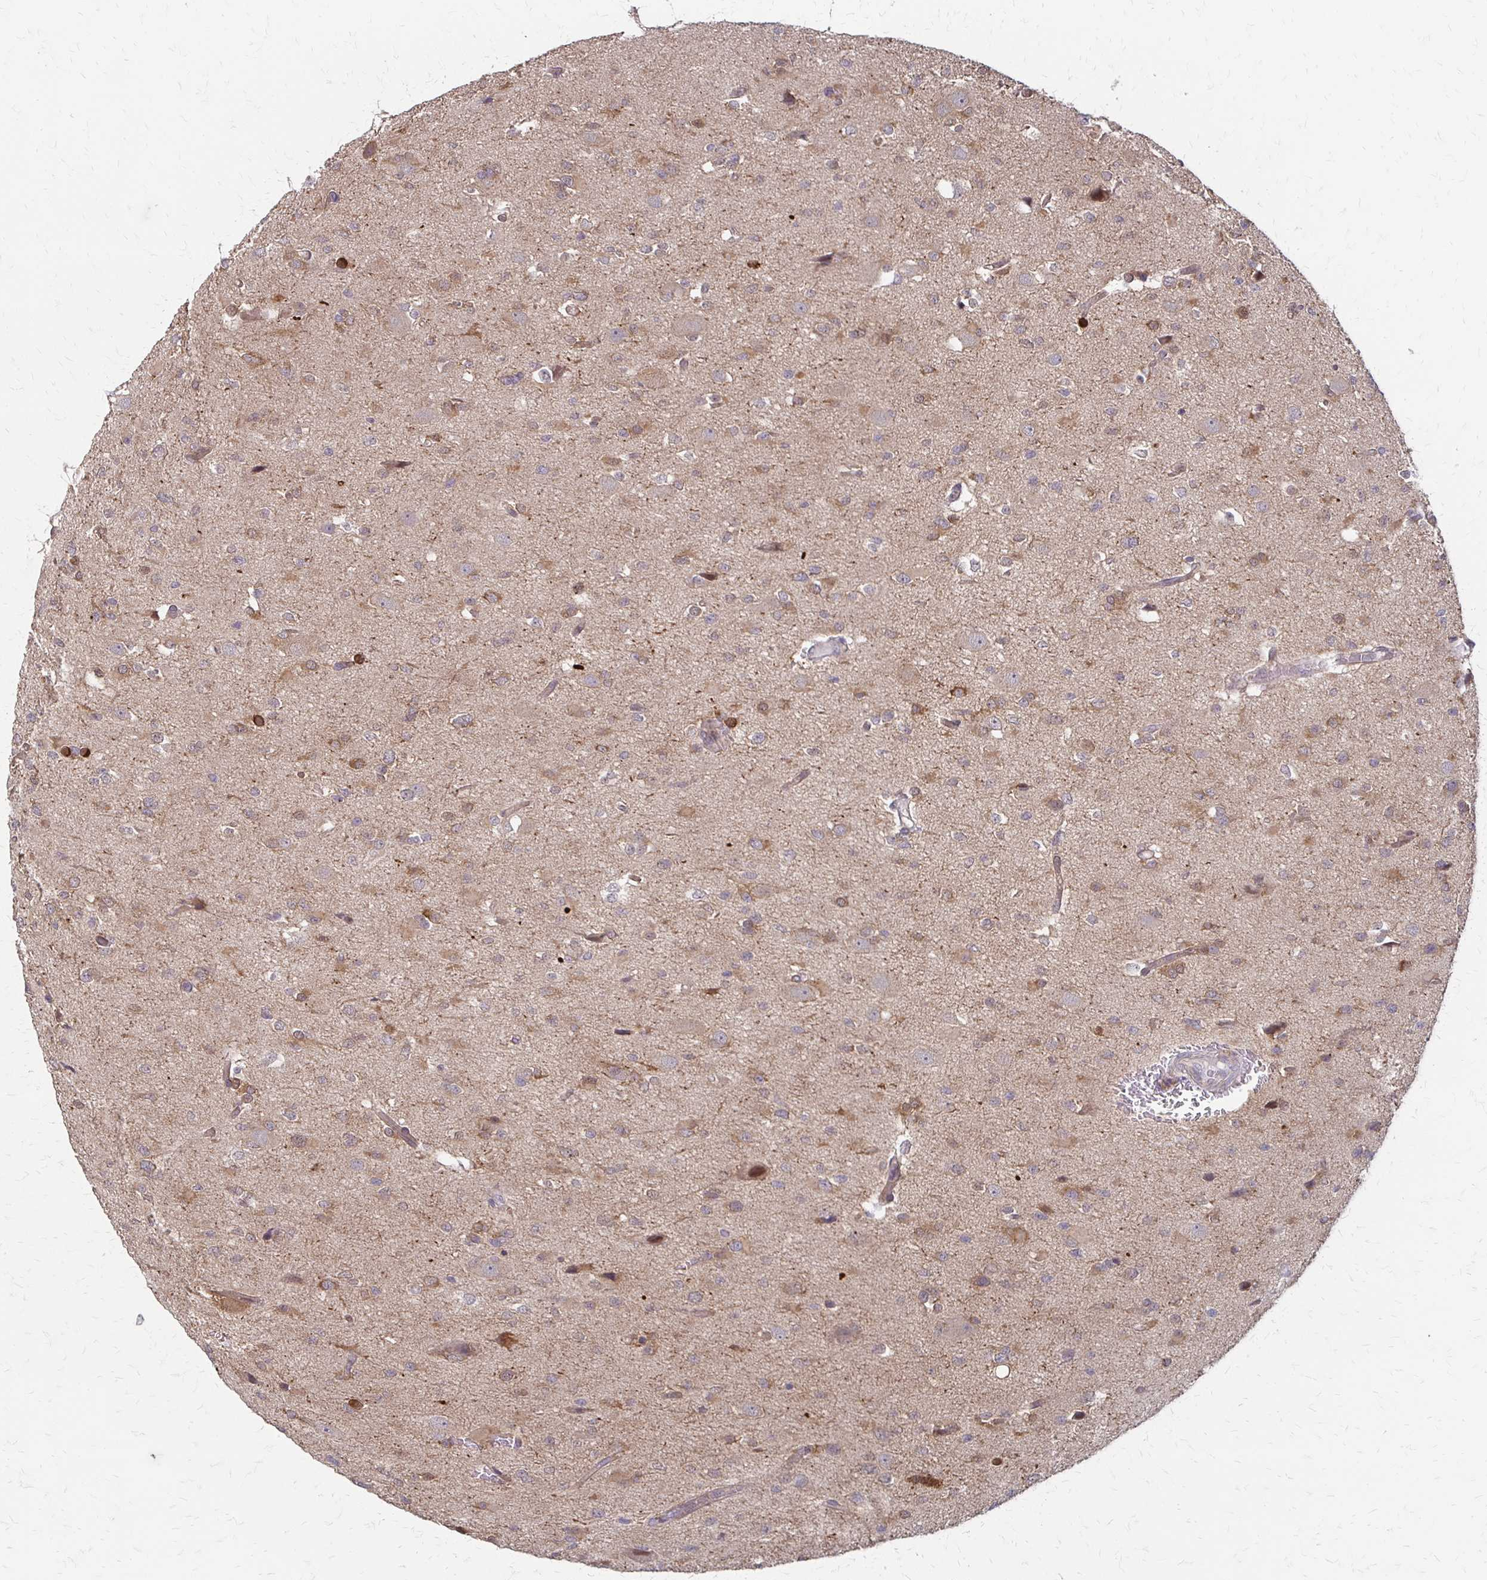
{"staining": {"intensity": "moderate", "quantity": "<25%", "location": "cytoplasmic/membranous"}, "tissue": "glioma", "cell_type": "Tumor cells", "image_type": "cancer", "snomed": [{"axis": "morphology", "description": "Glioma, malignant, Low grade"}, {"axis": "topography", "description": "Brain"}], "caption": "Low-grade glioma (malignant) stained for a protein reveals moderate cytoplasmic/membranous positivity in tumor cells. (DAB (3,3'-diaminobenzidine) IHC, brown staining for protein, blue staining for nuclei).", "gene": "CFL2", "patient": {"sex": "female", "age": 32}}